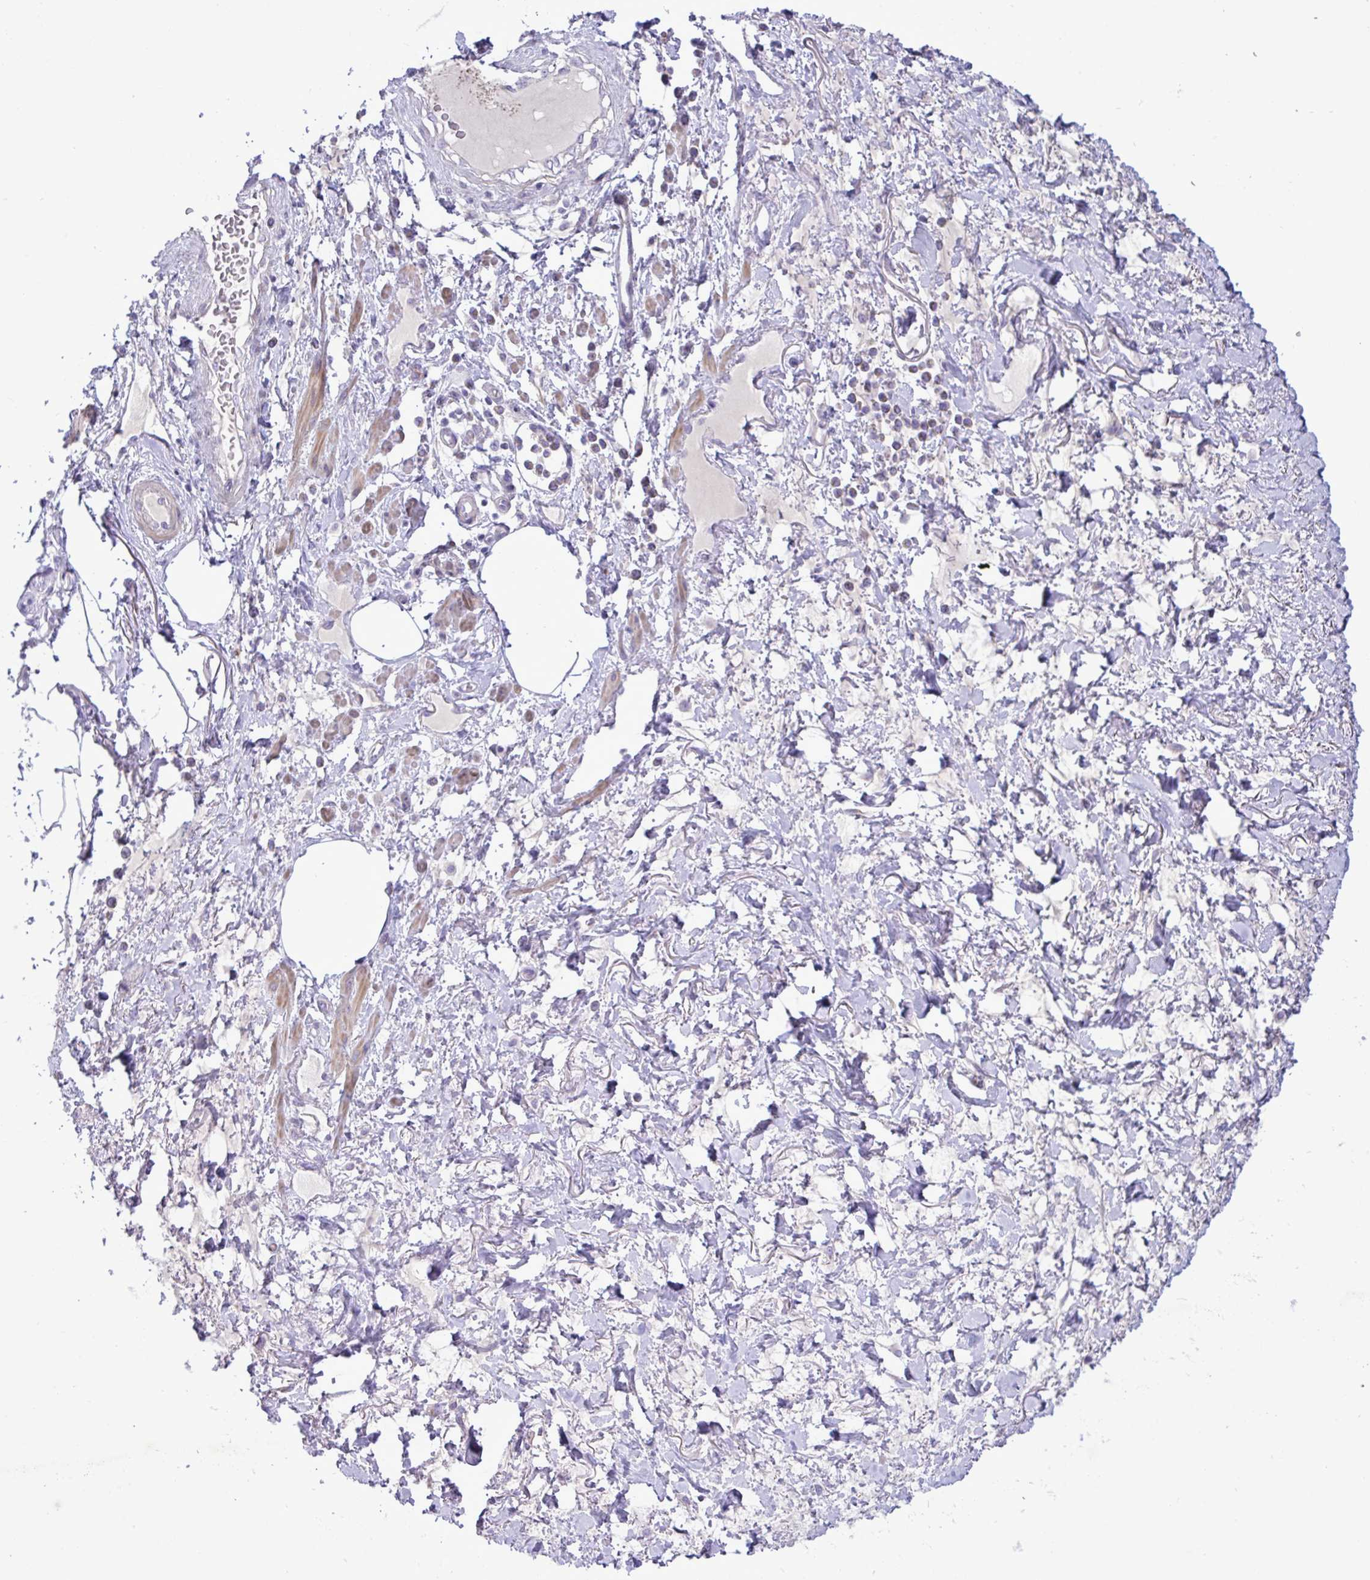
{"staining": {"intensity": "negative", "quantity": "none", "location": "none"}, "tissue": "adipose tissue", "cell_type": "Adipocytes", "image_type": "normal", "snomed": [{"axis": "morphology", "description": "Normal tissue, NOS"}, {"axis": "topography", "description": "Vagina"}, {"axis": "topography", "description": "Peripheral nerve tissue"}], "caption": "Adipocytes show no significant expression in benign adipose tissue. The staining was performed using DAB to visualize the protein expression in brown, while the nuclei were stained in blue with hematoxylin (Magnification: 20x).", "gene": "FAM86B1", "patient": {"sex": "female", "age": 71}}